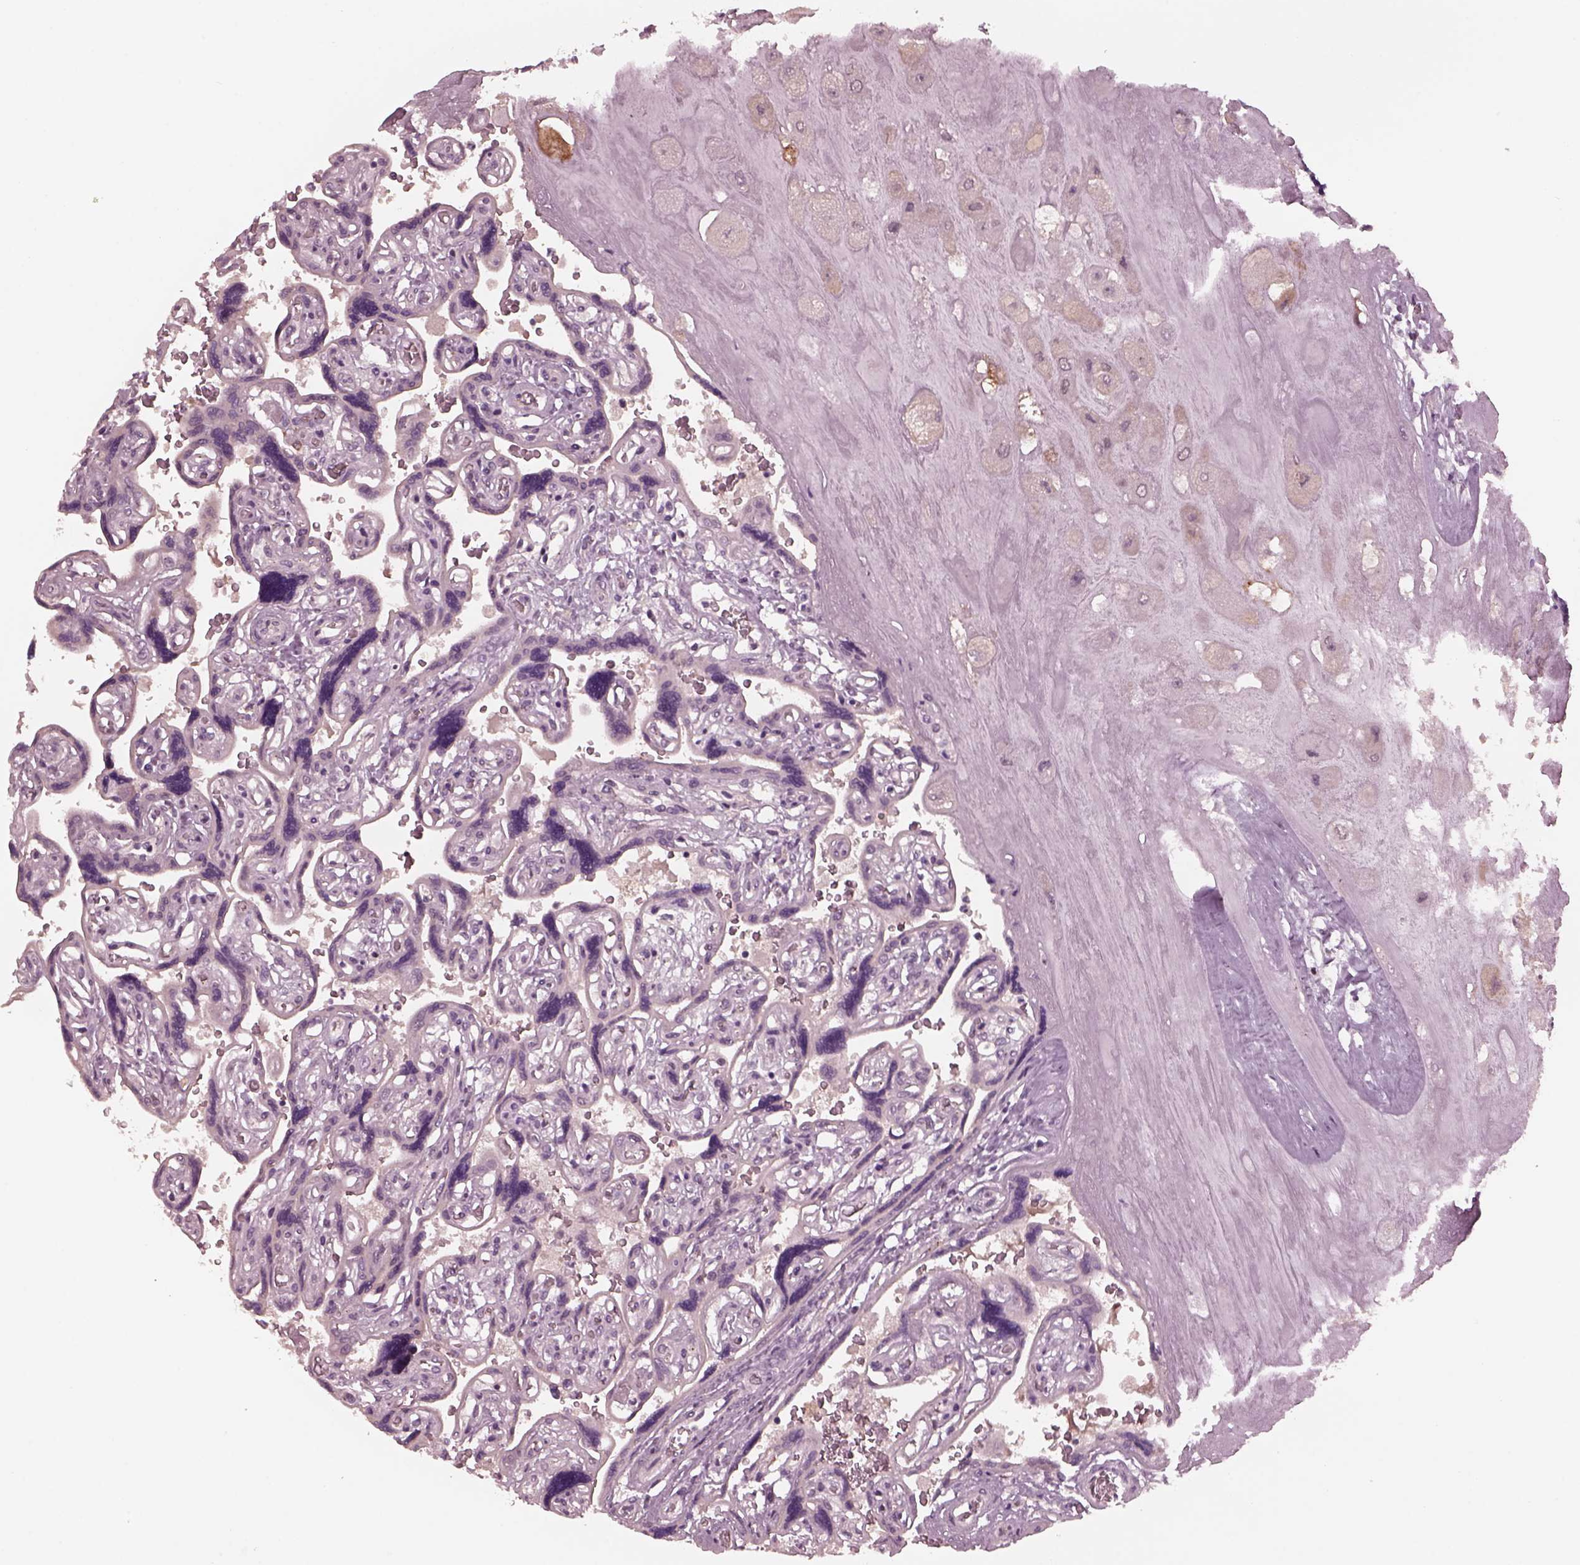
{"staining": {"intensity": "negative", "quantity": "none", "location": "none"}, "tissue": "placenta", "cell_type": "Decidual cells", "image_type": "normal", "snomed": [{"axis": "morphology", "description": "Normal tissue, NOS"}, {"axis": "topography", "description": "Placenta"}], "caption": "Decidual cells show no significant protein positivity in unremarkable placenta. Brightfield microscopy of IHC stained with DAB (brown) and hematoxylin (blue), captured at high magnification.", "gene": "SAXO1", "patient": {"sex": "female", "age": 32}}